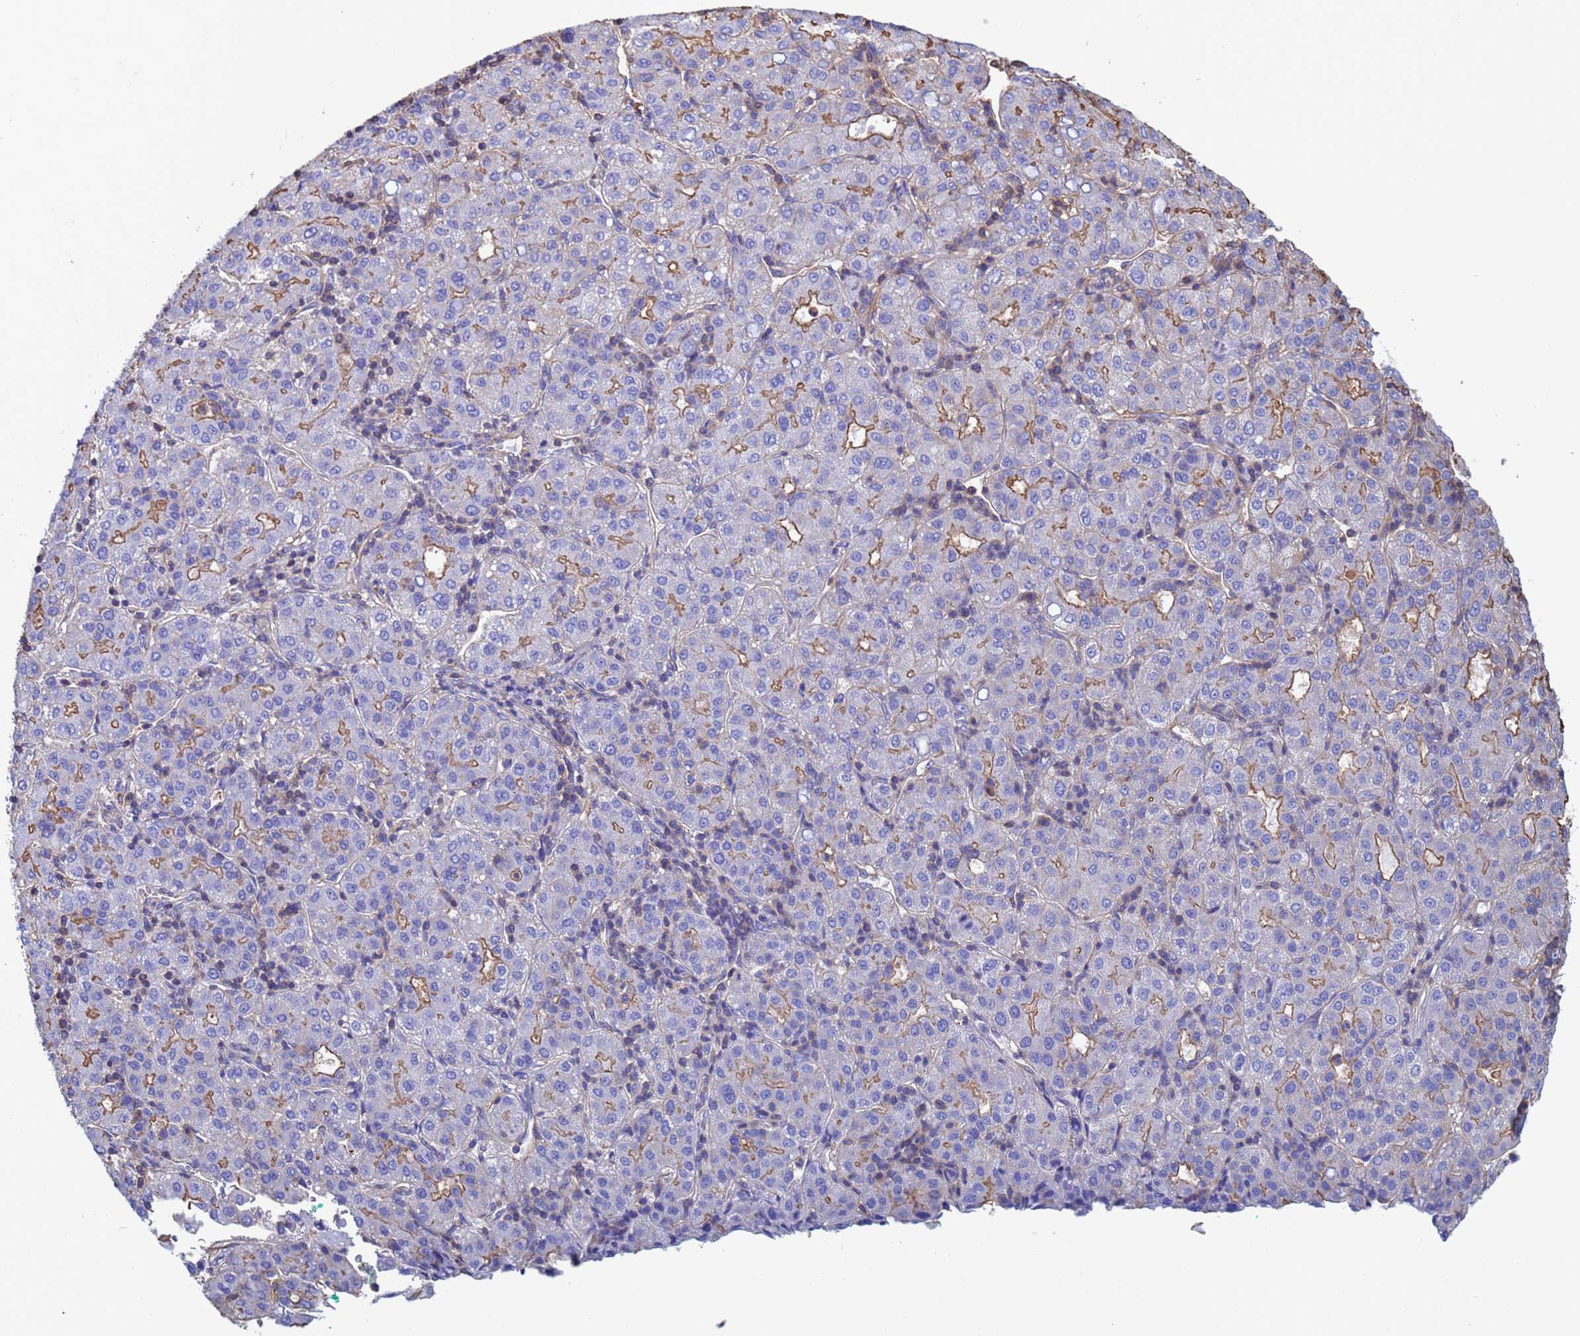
{"staining": {"intensity": "moderate", "quantity": "<25%", "location": "cytoplasmic/membranous"}, "tissue": "liver cancer", "cell_type": "Tumor cells", "image_type": "cancer", "snomed": [{"axis": "morphology", "description": "Carcinoma, Hepatocellular, NOS"}, {"axis": "topography", "description": "Liver"}], "caption": "This micrograph reveals immunohistochemistry (IHC) staining of human liver hepatocellular carcinoma, with low moderate cytoplasmic/membranous positivity in about <25% of tumor cells.", "gene": "MYL12A", "patient": {"sex": "male", "age": 65}}